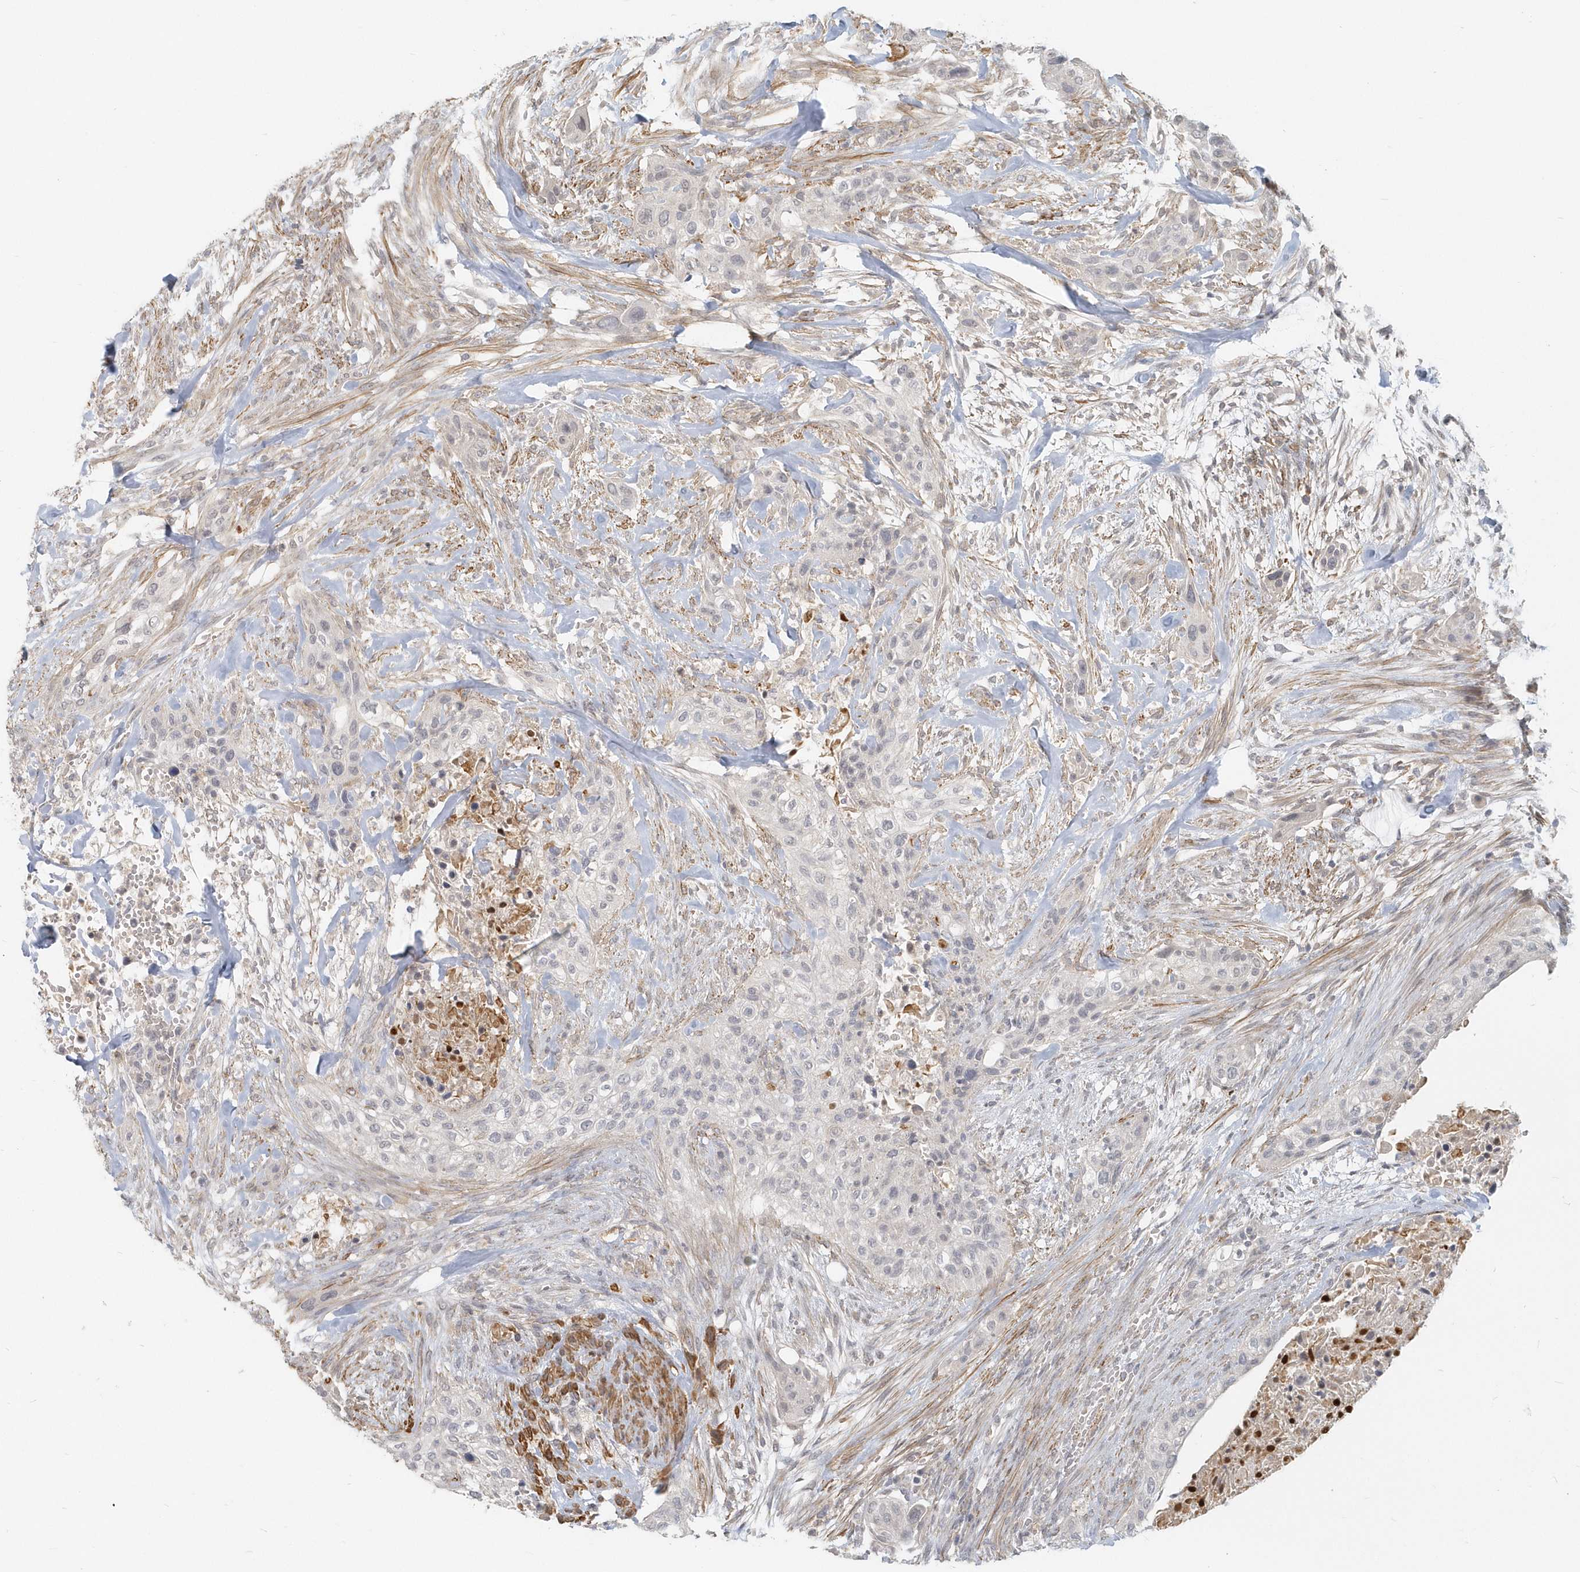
{"staining": {"intensity": "negative", "quantity": "none", "location": "none"}, "tissue": "urothelial cancer", "cell_type": "Tumor cells", "image_type": "cancer", "snomed": [{"axis": "morphology", "description": "Urothelial carcinoma, High grade"}, {"axis": "topography", "description": "Urinary bladder"}], "caption": "The immunohistochemistry micrograph has no significant expression in tumor cells of urothelial cancer tissue.", "gene": "NAPB", "patient": {"sex": "male", "age": 35}}